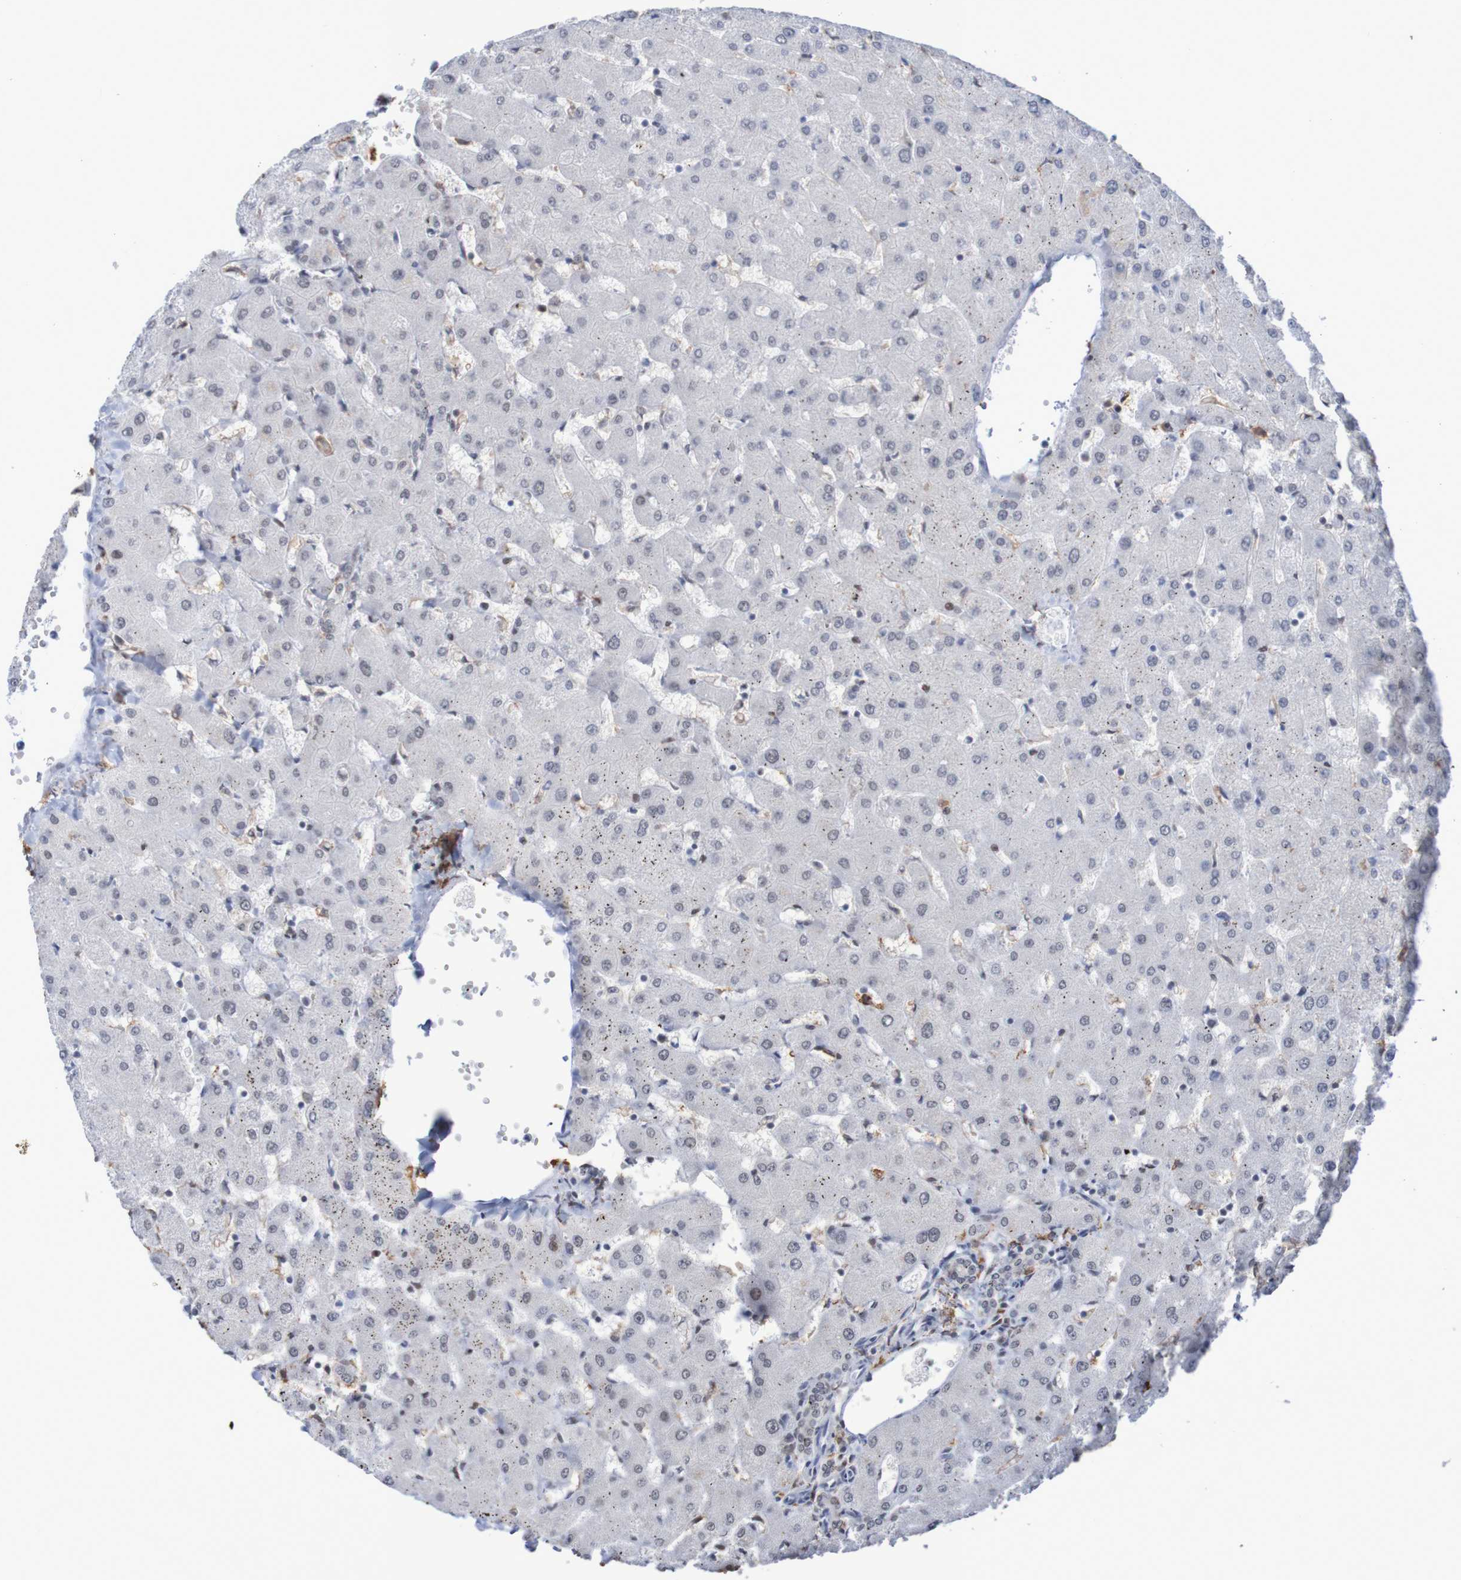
{"staining": {"intensity": "negative", "quantity": "none", "location": "none"}, "tissue": "liver", "cell_type": "Cholangiocytes", "image_type": "normal", "snomed": [{"axis": "morphology", "description": "Normal tissue, NOS"}, {"axis": "topography", "description": "Liver"}], "caption": "DAB (3,3'-diaminobenzidine) immunohistochemical staining of unremarkable liver displays no significant positivity in cholangiocytes. Brightfield microscopy of immunohistochemistry (IHC) stained with DAB (brown) and hematoxylin (blue), captured at high magnification.", "gene": "MRTFB", "patient": {"sex": "female", "age": 63}}